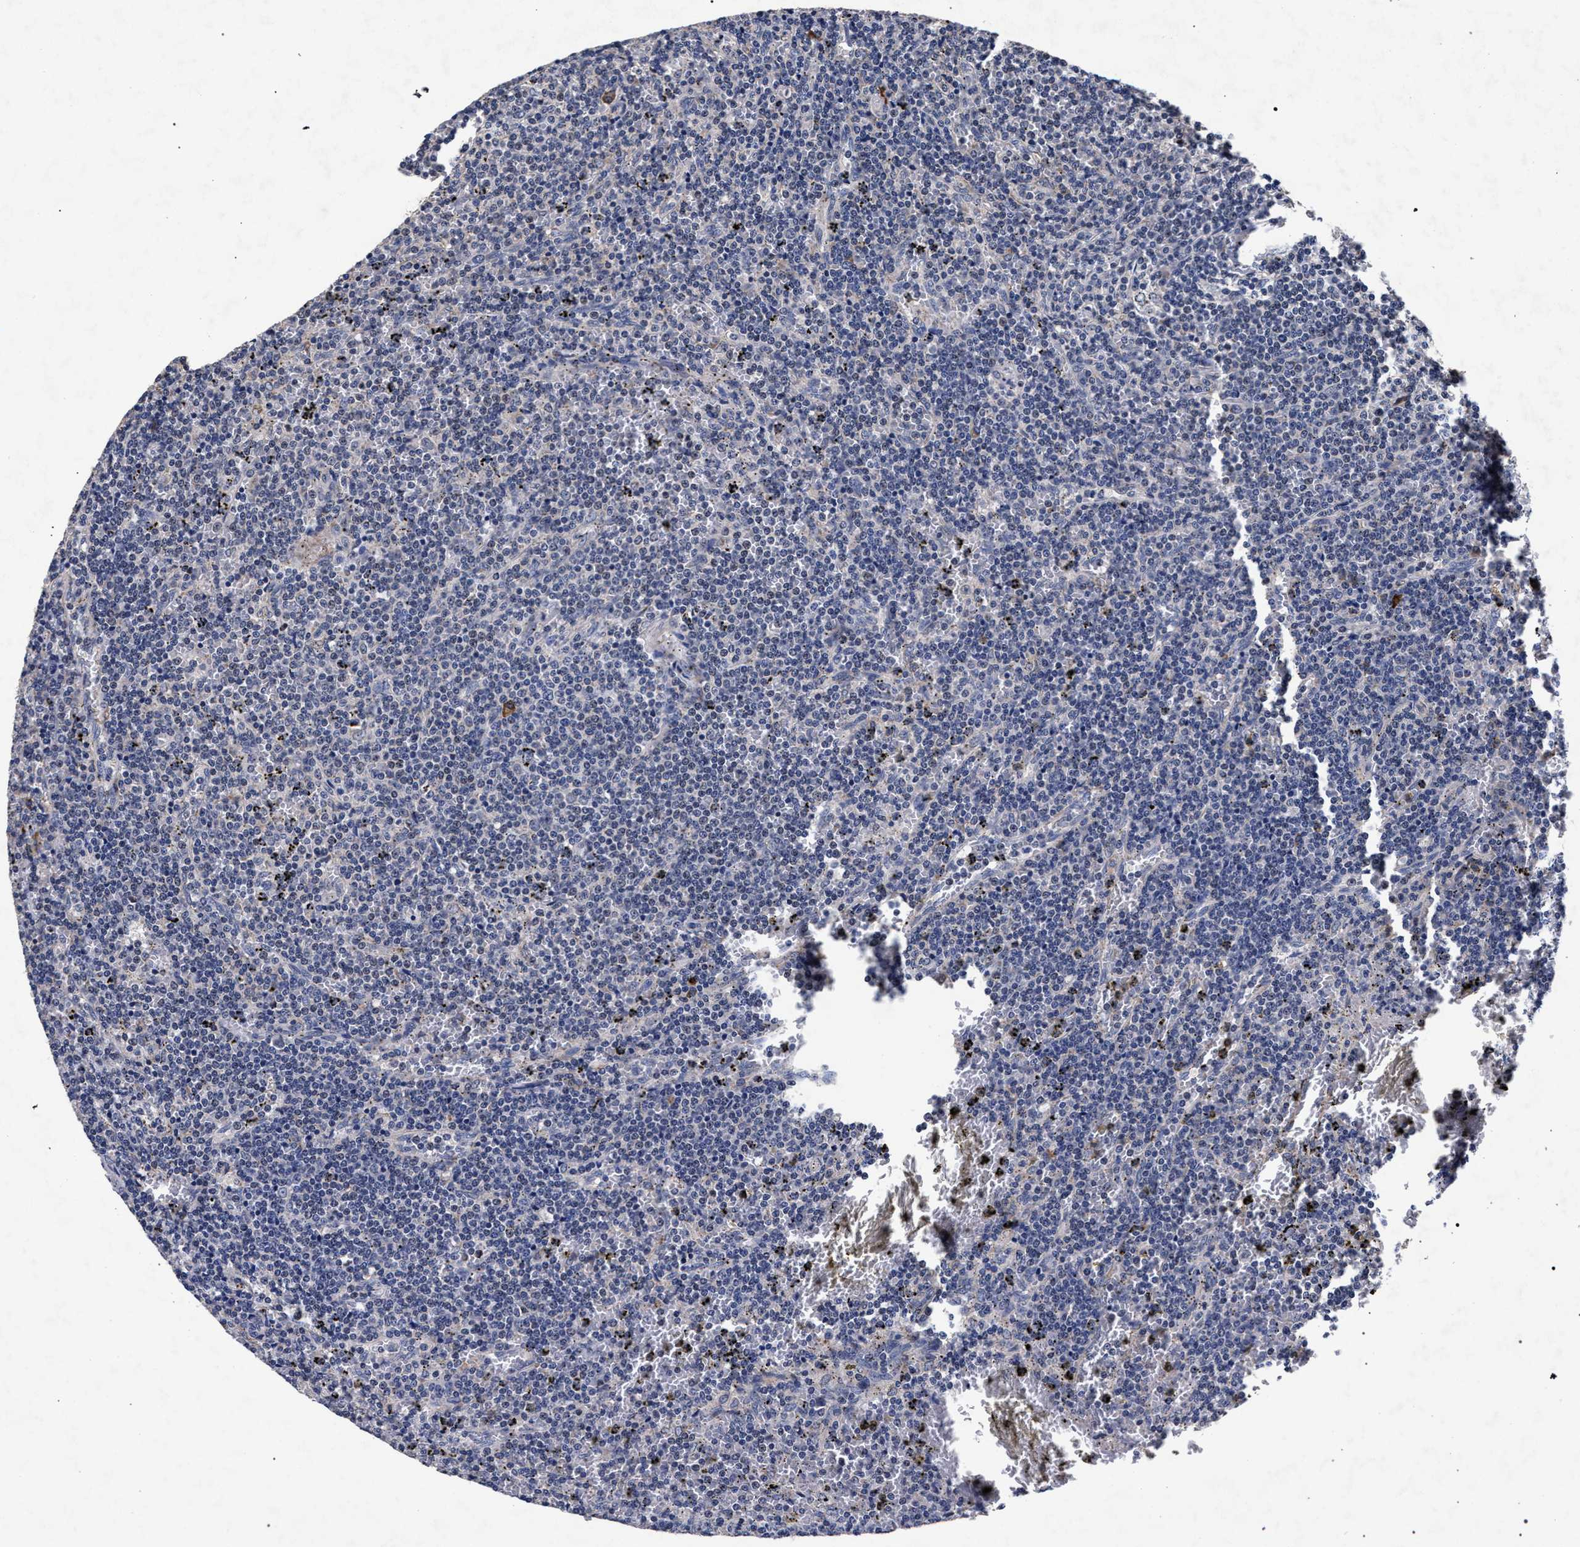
{"staining": {"intensity": "negative", "quantity": "none", "location": "none"}, "tissue": "lymphoma", "cell_type": "Tumor cells", "image_type": "cancer", "snomed": [{"axis": "morphology", "description": "Malignant lymphoma, non-Hodgkin's type, Low grade"}, {"axis": "topography", "description": "Spleen"}], "caption": "There is no significant positivity in tumor cells of lymphoma.", "gene": "CFAP95", "patient": {"sex": "female", "age": 50}}